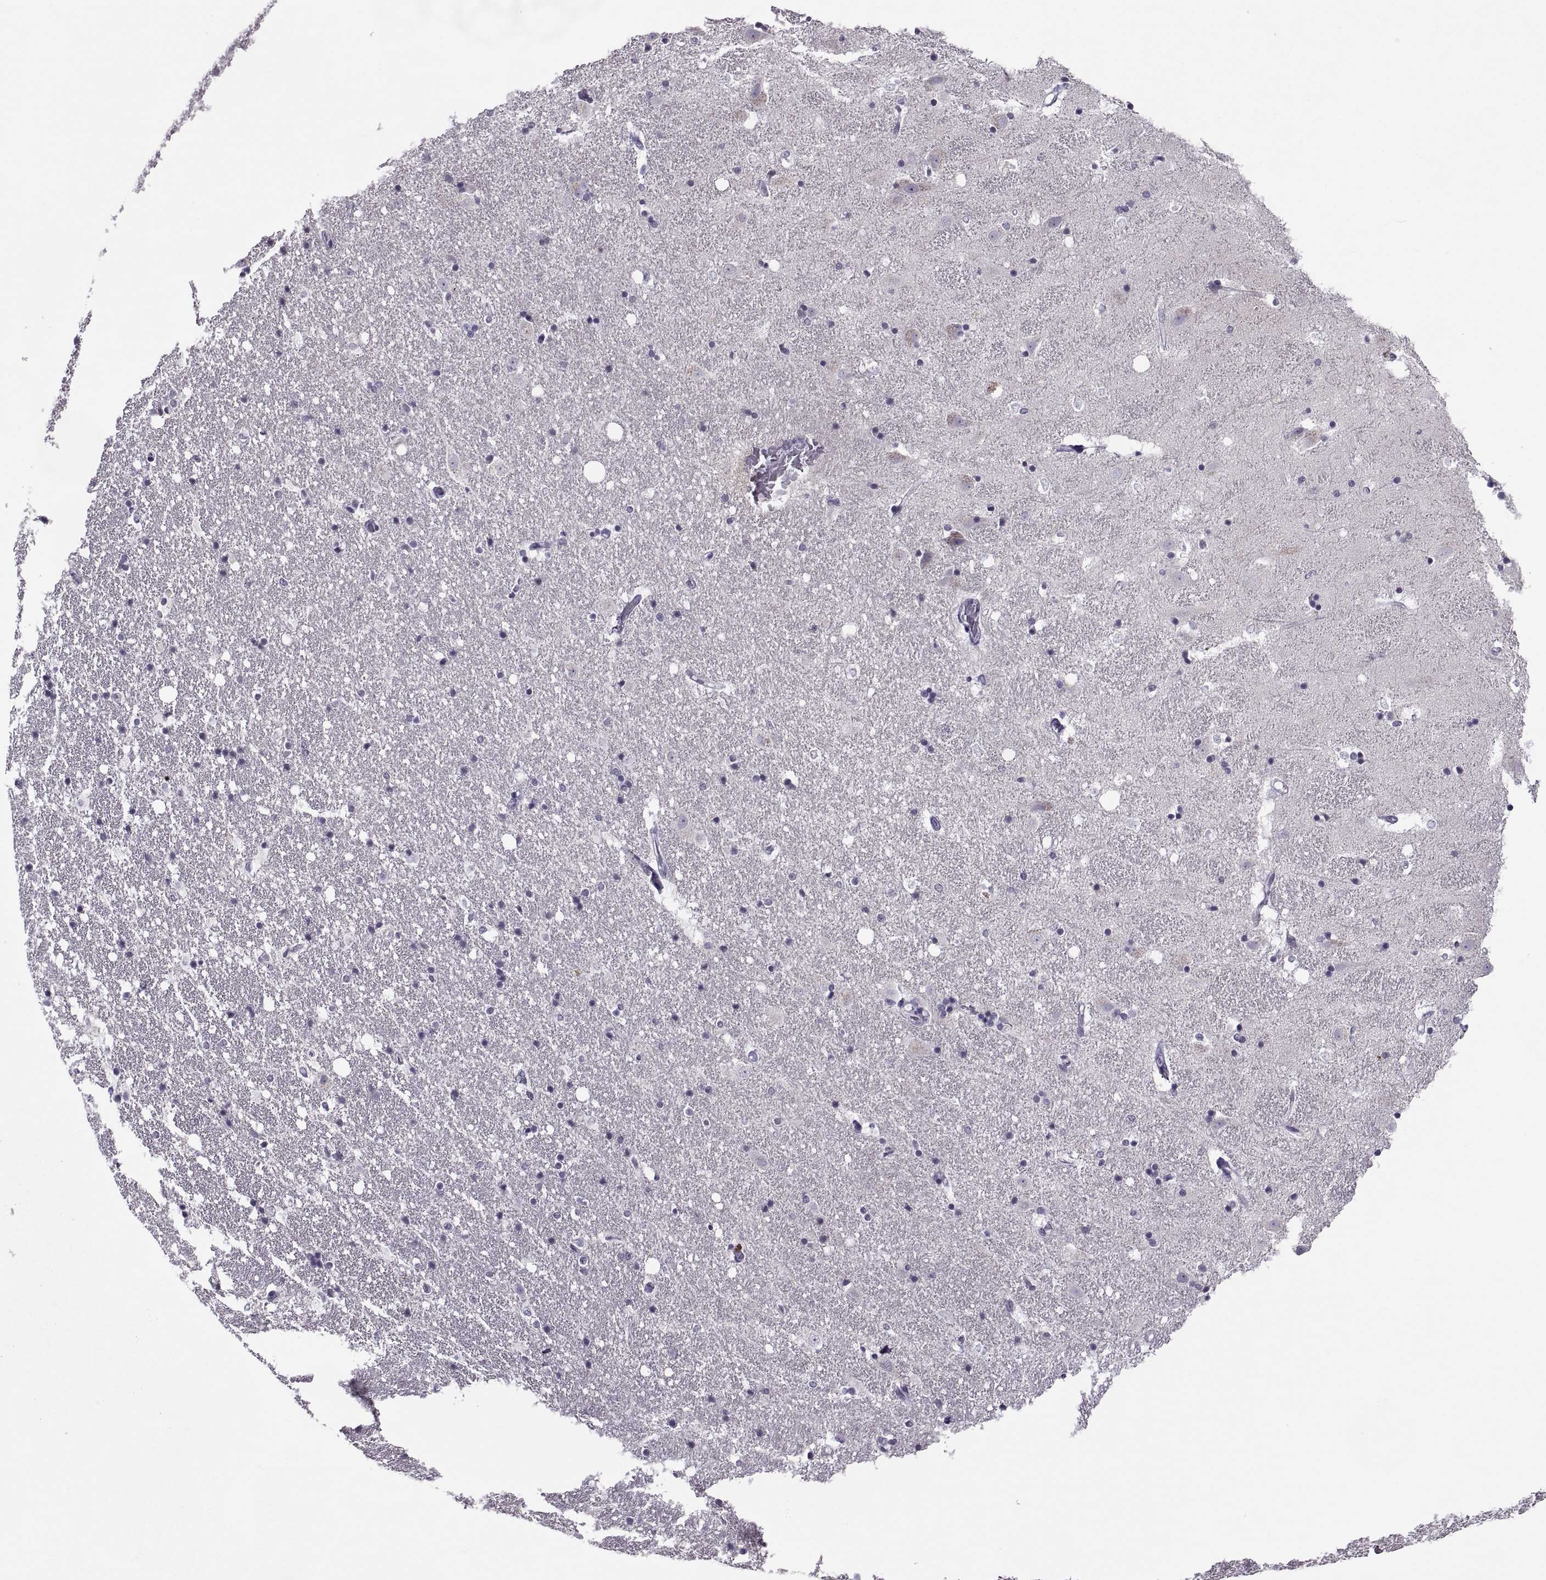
{"staining": {"intensity": "negative", "quantity": "none", "location": "none"}, "tissue": "hippocampus", "cell_type": "Glial cells", "image_type": "normal", "snomed": [{"axis": "morphology", "description": "Normal tissue, NOS"}, {"axis": "topography", "description": "Hippocampus"}], "caption": "This is a image of immunohistochemistry (IHC) staining of unremarkable hippocampus, which shows no positivity in glial cells. The staining was performed using DAB (3,3'-diaminobenzidine) to visualize the protein expression in brown, while the nuclei were stained in blue with hematoxylin (Magnification: 20x).", "gene": "TBC1D3B", "patient": {"sex": "male", "age": 49}}